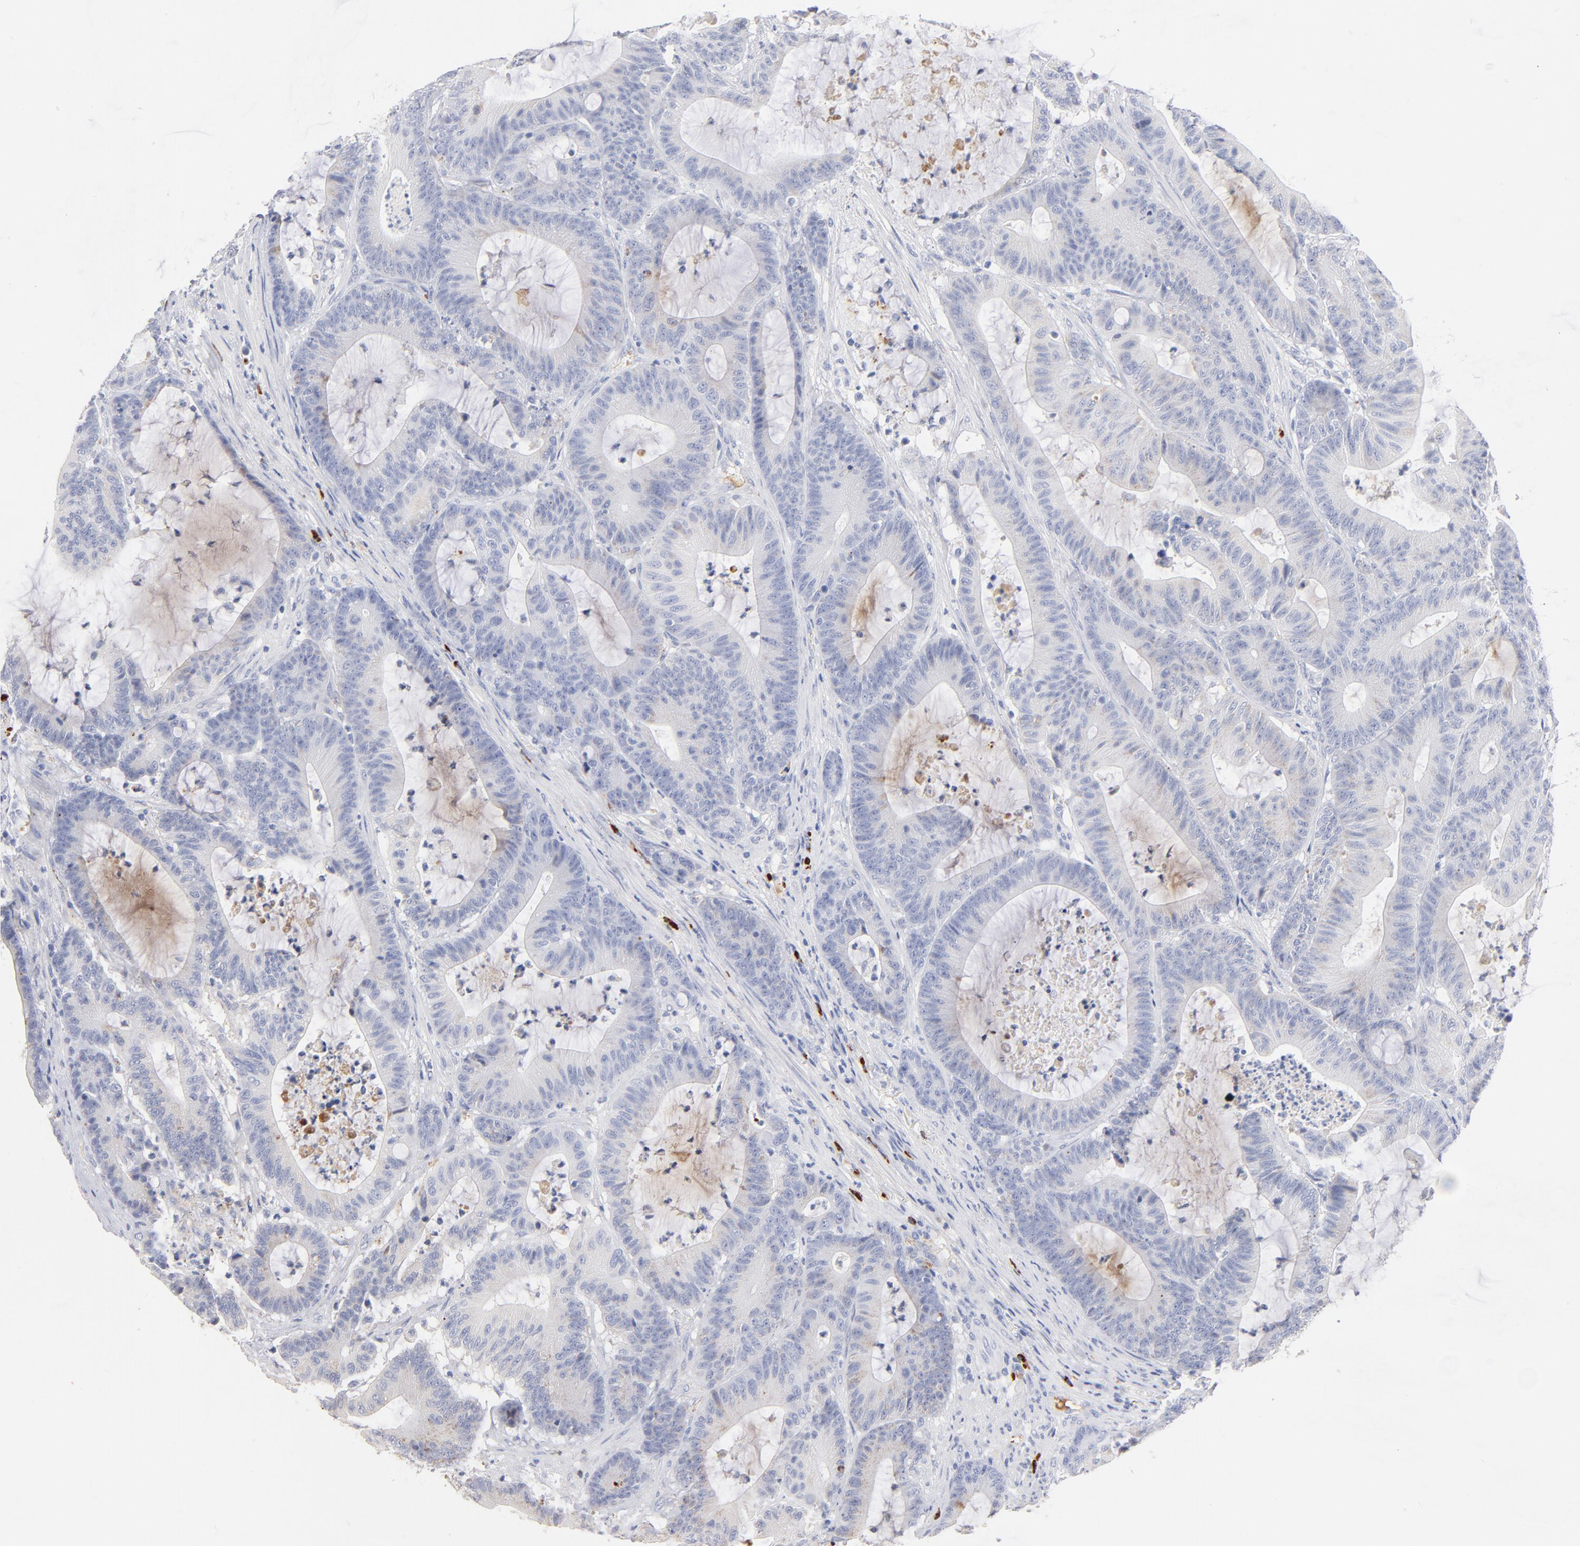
{"staining": {"intensity": "negative", "quantity": "none", "location": "none"}, "tissue": "colorectal cancer", "cell_type": "Tumor cells", "image_type": "cancer", "snomed": [{"axis": "morphology", "description": "Adenocarcinoma, NOS"}, {"axis": "topography", "description": "Colon"}], "caption": "Protein analysis of colorectal cancer demonstrates no significant staining in tumor cells.", "gene": "PLAT", "patient": {"sex": "female", "age": 84}}